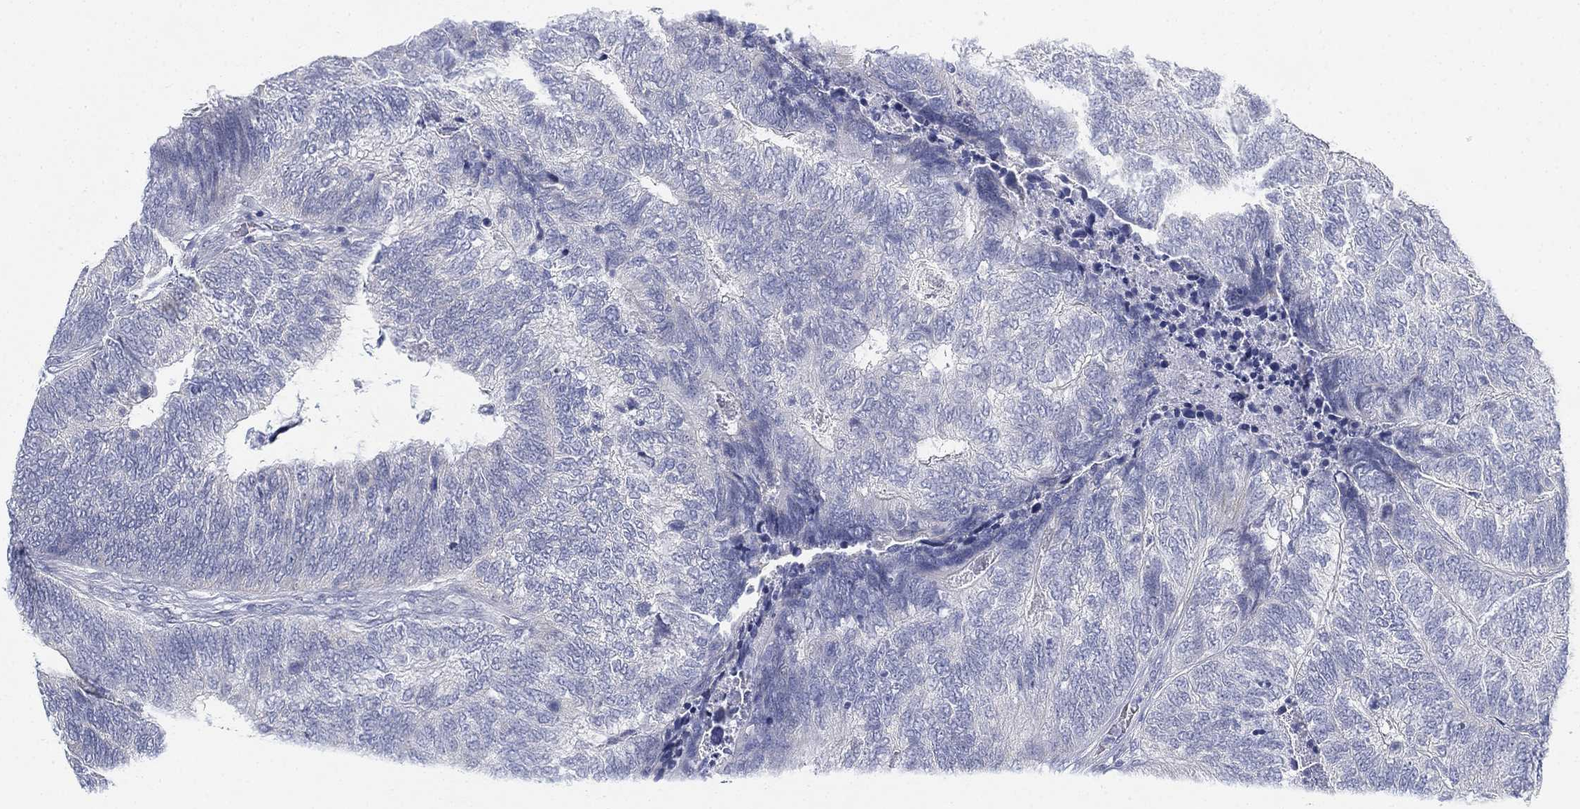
{"staining": {"intensity": "negative", "quantity": "none", "location": "none"}, "tissue": "colorectal cancer", "cell_type": "Tumor cells", "image_type": "cancer", "snomed": [{"axis": "morphology", "description": "Adenocarcinoma, NOS"}, {"axis": "topography", "description": "Colon"}], "caption": "The IHC image has no significant staining in tumor cells of colorectal cancer (adenocarcinoma) tissue.", "gene": "GCNA", "patient": {"sex": "female", "age": 67}}